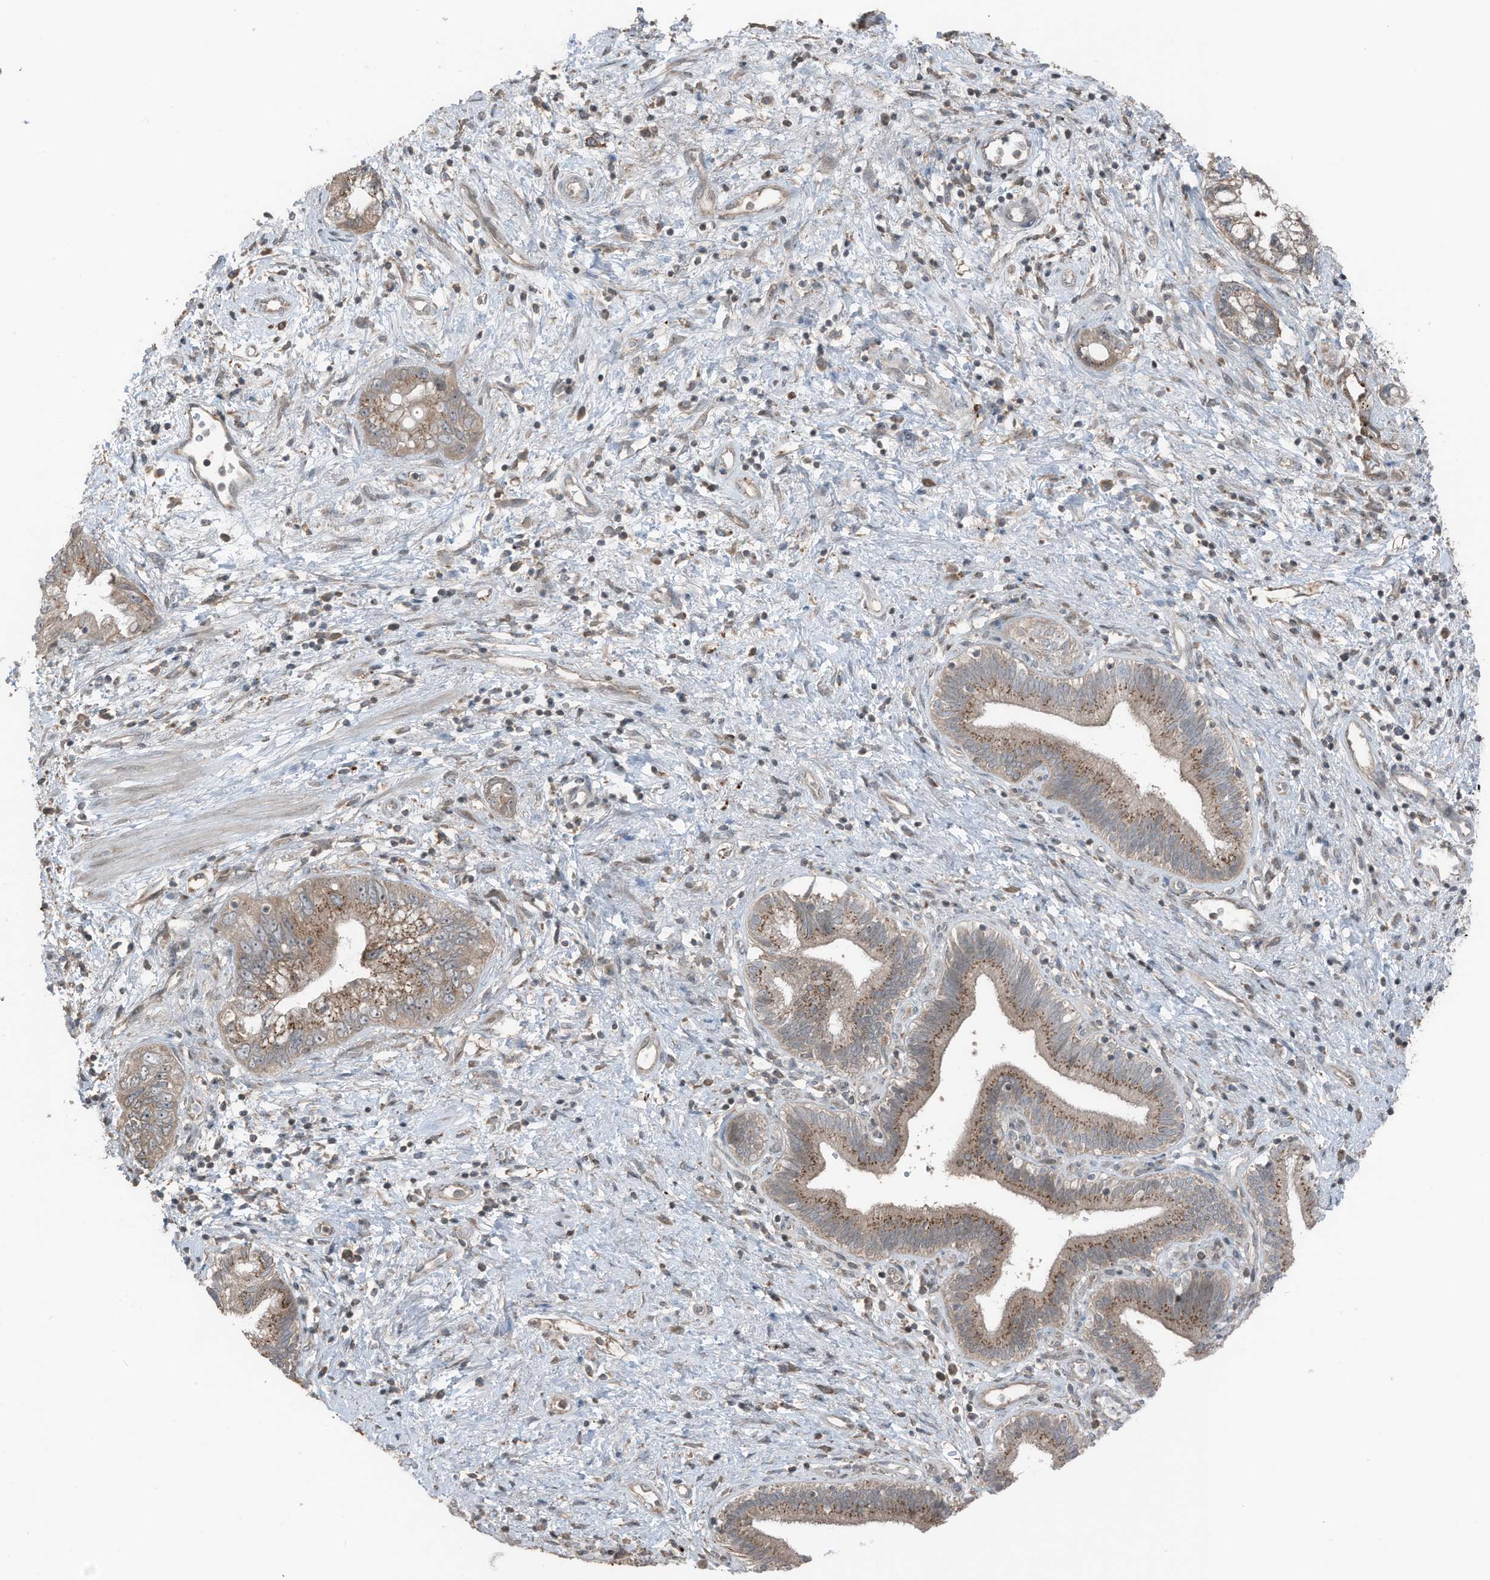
{"staining": {"intensity": "weak", "quantity": ">75%", "location": "cytoplasmic/membranous"}, "tissue": "pancreatic cancer", "cell_type": "Tumor cells", "image_type": "cancer", "snomed": [{"axis": "morphology", "description": "Adenocarcinoma, NOS"}, {"axis": "topography", "description": "Pancreas"}], "caption": "Protein expression analysis of pancreatic adenocarcinoma shows weak cytoplasmic/membranous staining in approximately >75% of tumor cells. The staining is performed using DAB (3,3'-diaminobenzidine) brown chromogen to label protein expression. The nuclei are counter-stained blue using hematoxylin.", "gene": "TXNDC9", "patient": {"sex": "female", "age": 73}}